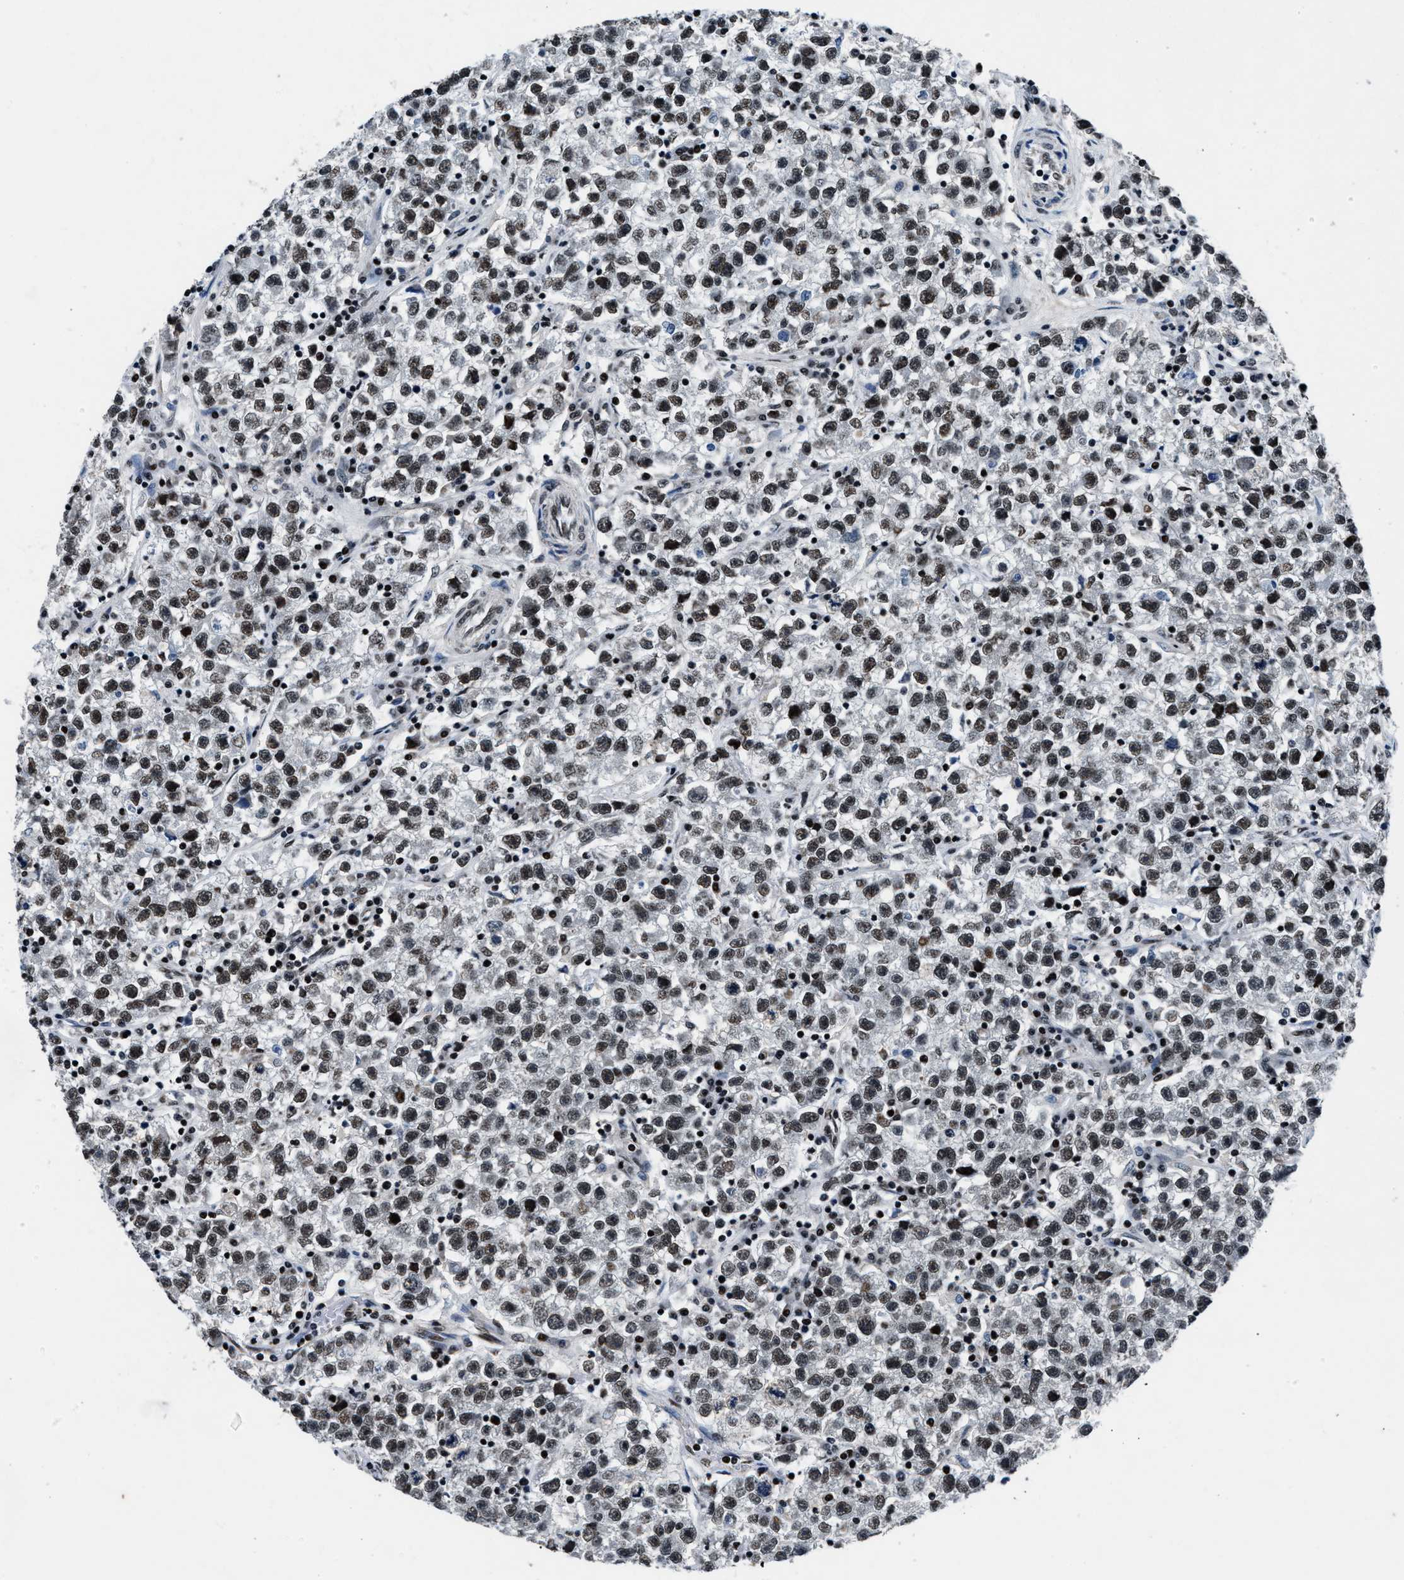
{"staining": {"intensity": "moderate", "quantity": ">75%", "location": "nuclear"}, "tissue": "testis cancer", "cell_type": "Tumor cells", "image_type": "cancer", "snomed": [{"axis": "morphology", "description": "Seminoma, NOS"}, {"axis": "topography", "description": "Testis"}], "caption": "An immunohistochemistry micrograph of neoplastic tissue is shown. Protein staining in brown highlights moderate nuclear positivity in testis cancer within tumor cells. The protein is shown in brown color, while the nuclei are stained blue.", "gene": "PRRC2B", "patient": {"sex": "male", "age": 22}}